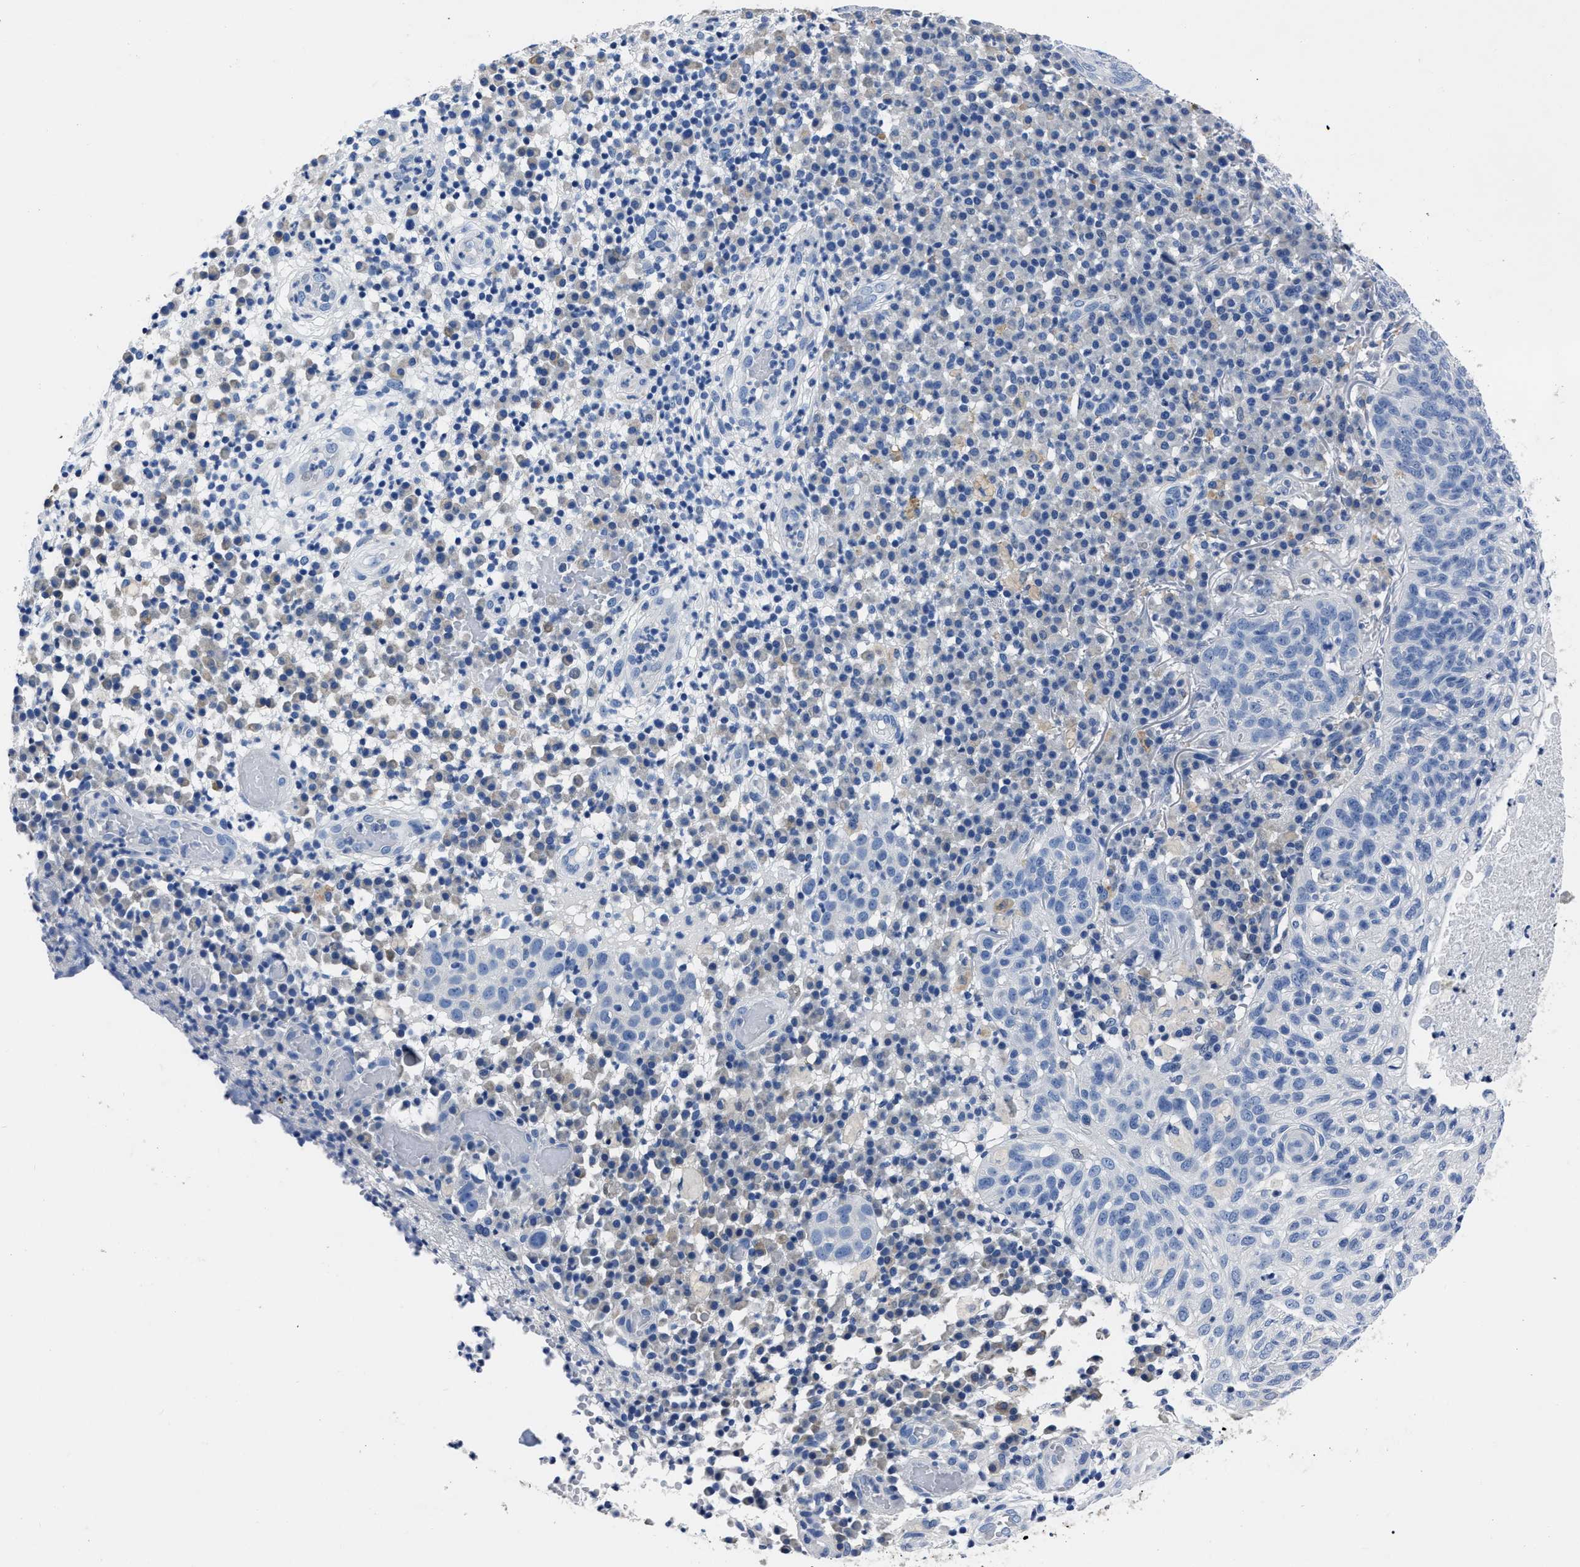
{"staining": {"intensity": "negative", "quantity": "none", "location": "none"}, "tissue": "skin cancer", "cell_type": "Tumor cells", "image_type": "cancer", "snomed": [{"axis": "morphology", "description": "Squamous cell carcinoma in situ, NOS"}, {"axis": "morphology", "description": "Squamous cell carcinoma, NOS"}, {"axis": "topography", "description": "Skin"}], "caption": "Immunohistochemistry (IHC) image of skin squamous cell carcinoma stained for a protein (brown), which exhibits no staining in tumor cells.", "gene": "MOV10L1", "patient": {"sex": "male", "age": 93}}